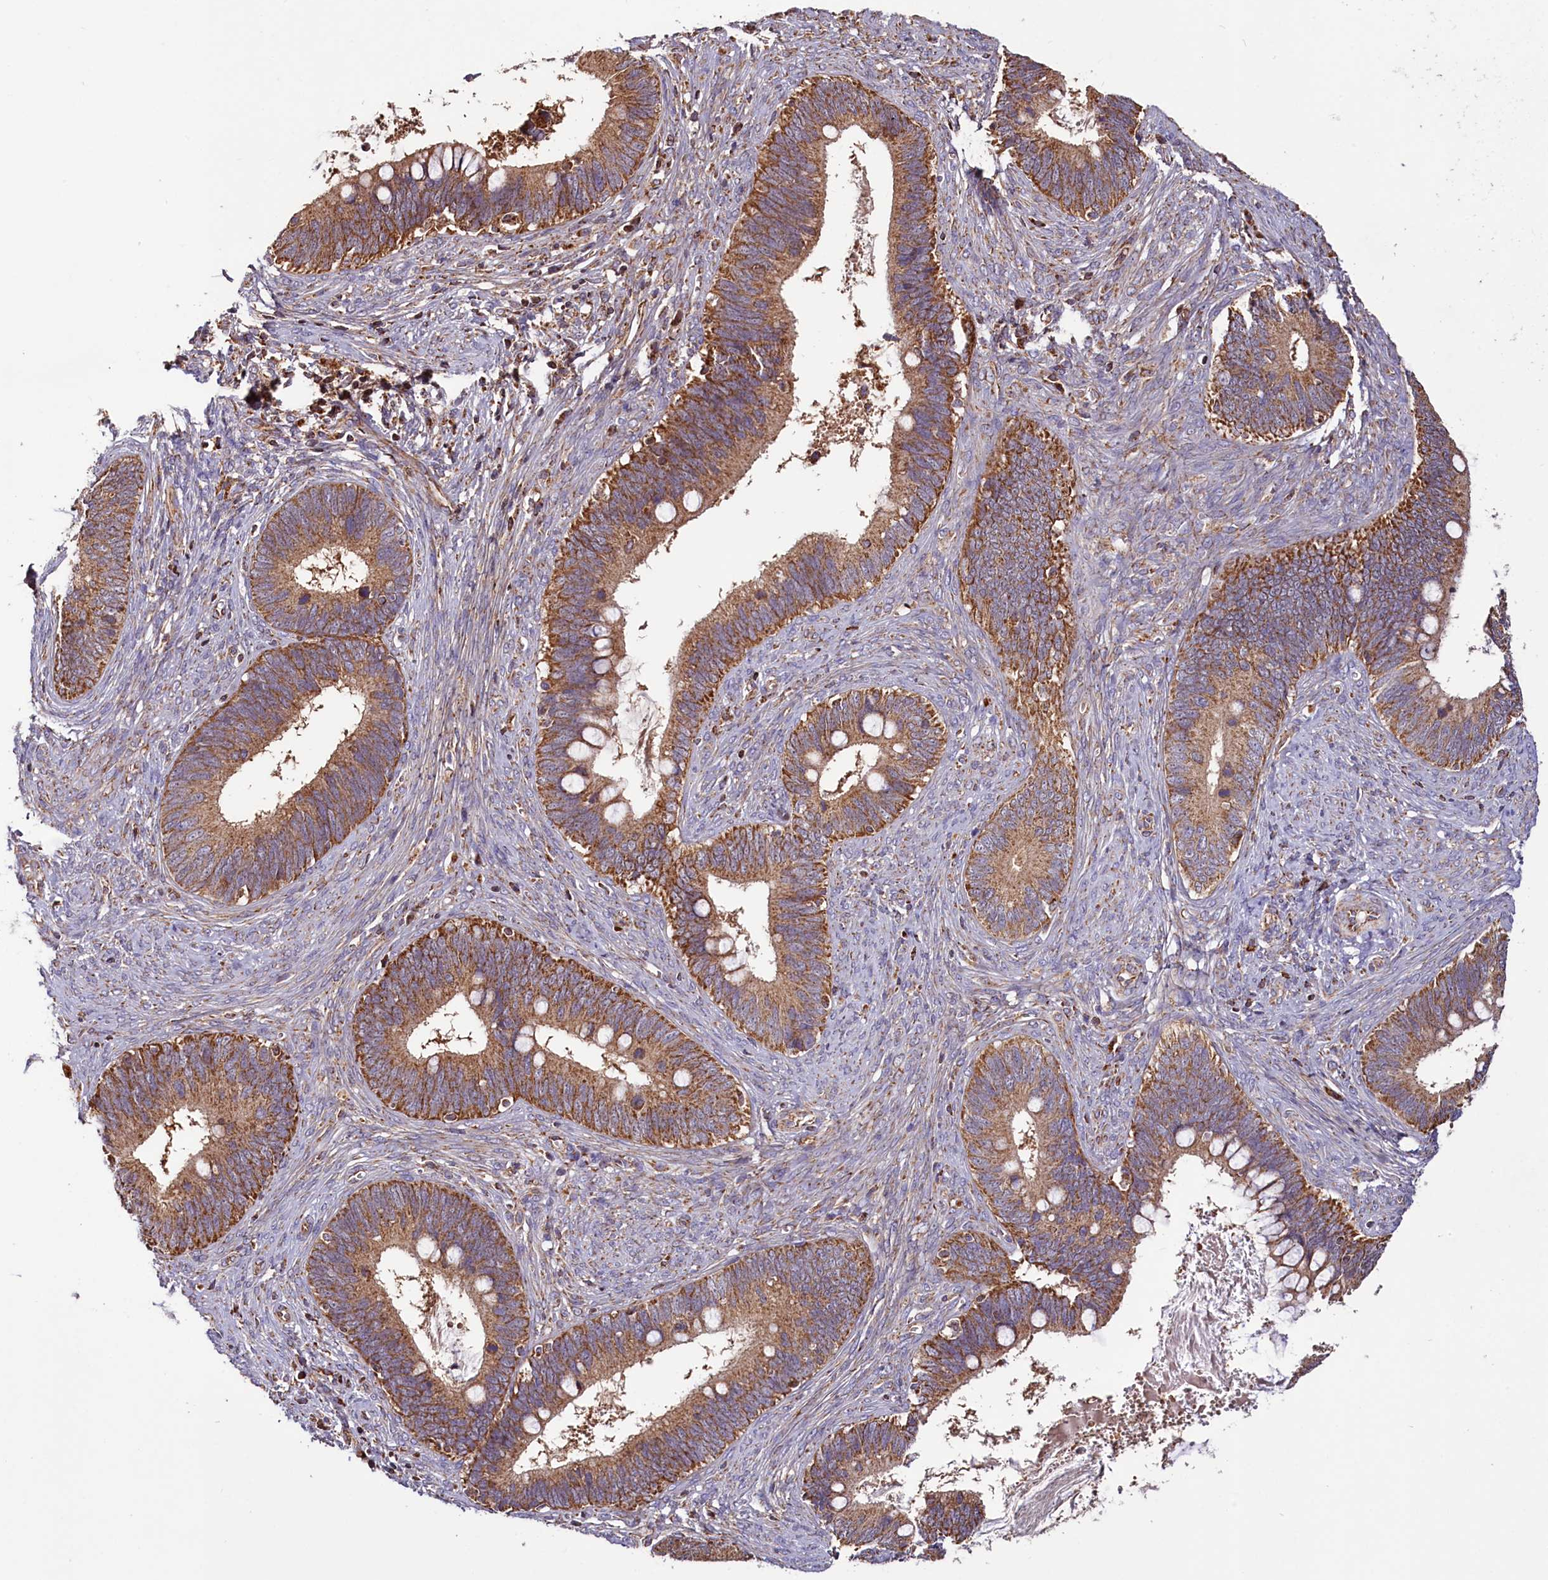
{"staining": {"intensity": "moderate", "quantity": ">75%", "location": "cytoplasmic/membranous"}, "tissue": "cervical cancer", "cell_type": "Tumor cells", "image_type": "cancer", "snomed": [{"axis": "morphology", "description": "Adenocarcinoma, NOS"}, {"axis": "topography", "description": "Cervix"}], "caption": "Tumor cells exhibit moderate cytoplasmic/membranous expression in approximately >75% of cells in cervical cancer (adenocarcinoma). (DAB = brown stain, brightfield microscopy at high magnification).", "gene": "NUDT15", "patient": {"sex": "female", "age": 42}}